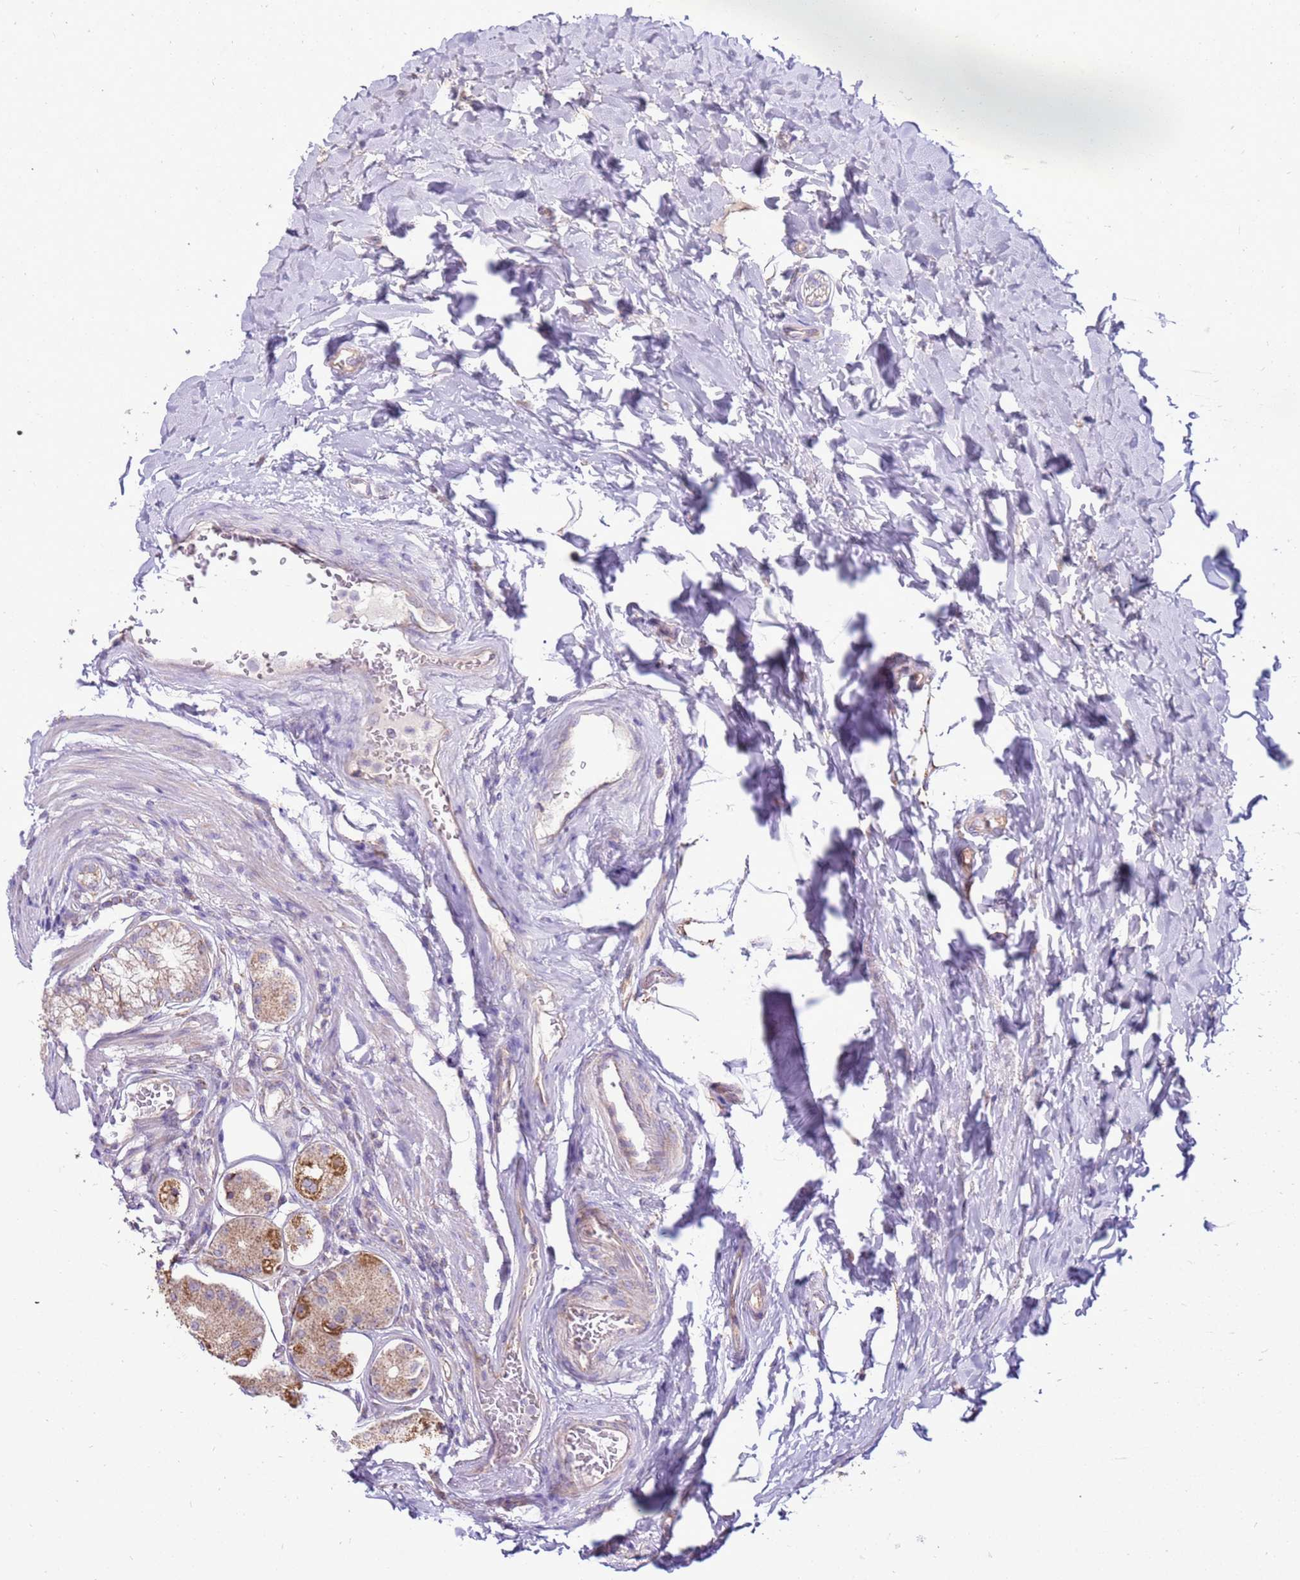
{"staining": {"intensity": "moderate", "quantity": "<25%", "location": "cytoplasmic/membranous"}, "tissue": "stomach", "cell_type": "Glandular cells", "image_type": "normal", "snomed": [{"axis": "morphology", "description": "Normal tissue, NOS"}, {"axis": "topography", "description": "Stomach, lower"}], "caption": "Human stomach stained for a protein (brown) exhibits moderate cytoplasmic/membranous positive staining in about <25% of glandular cells.", "gene": "TRAPPC4", "patient": {"sex": "female", "age": 56}}